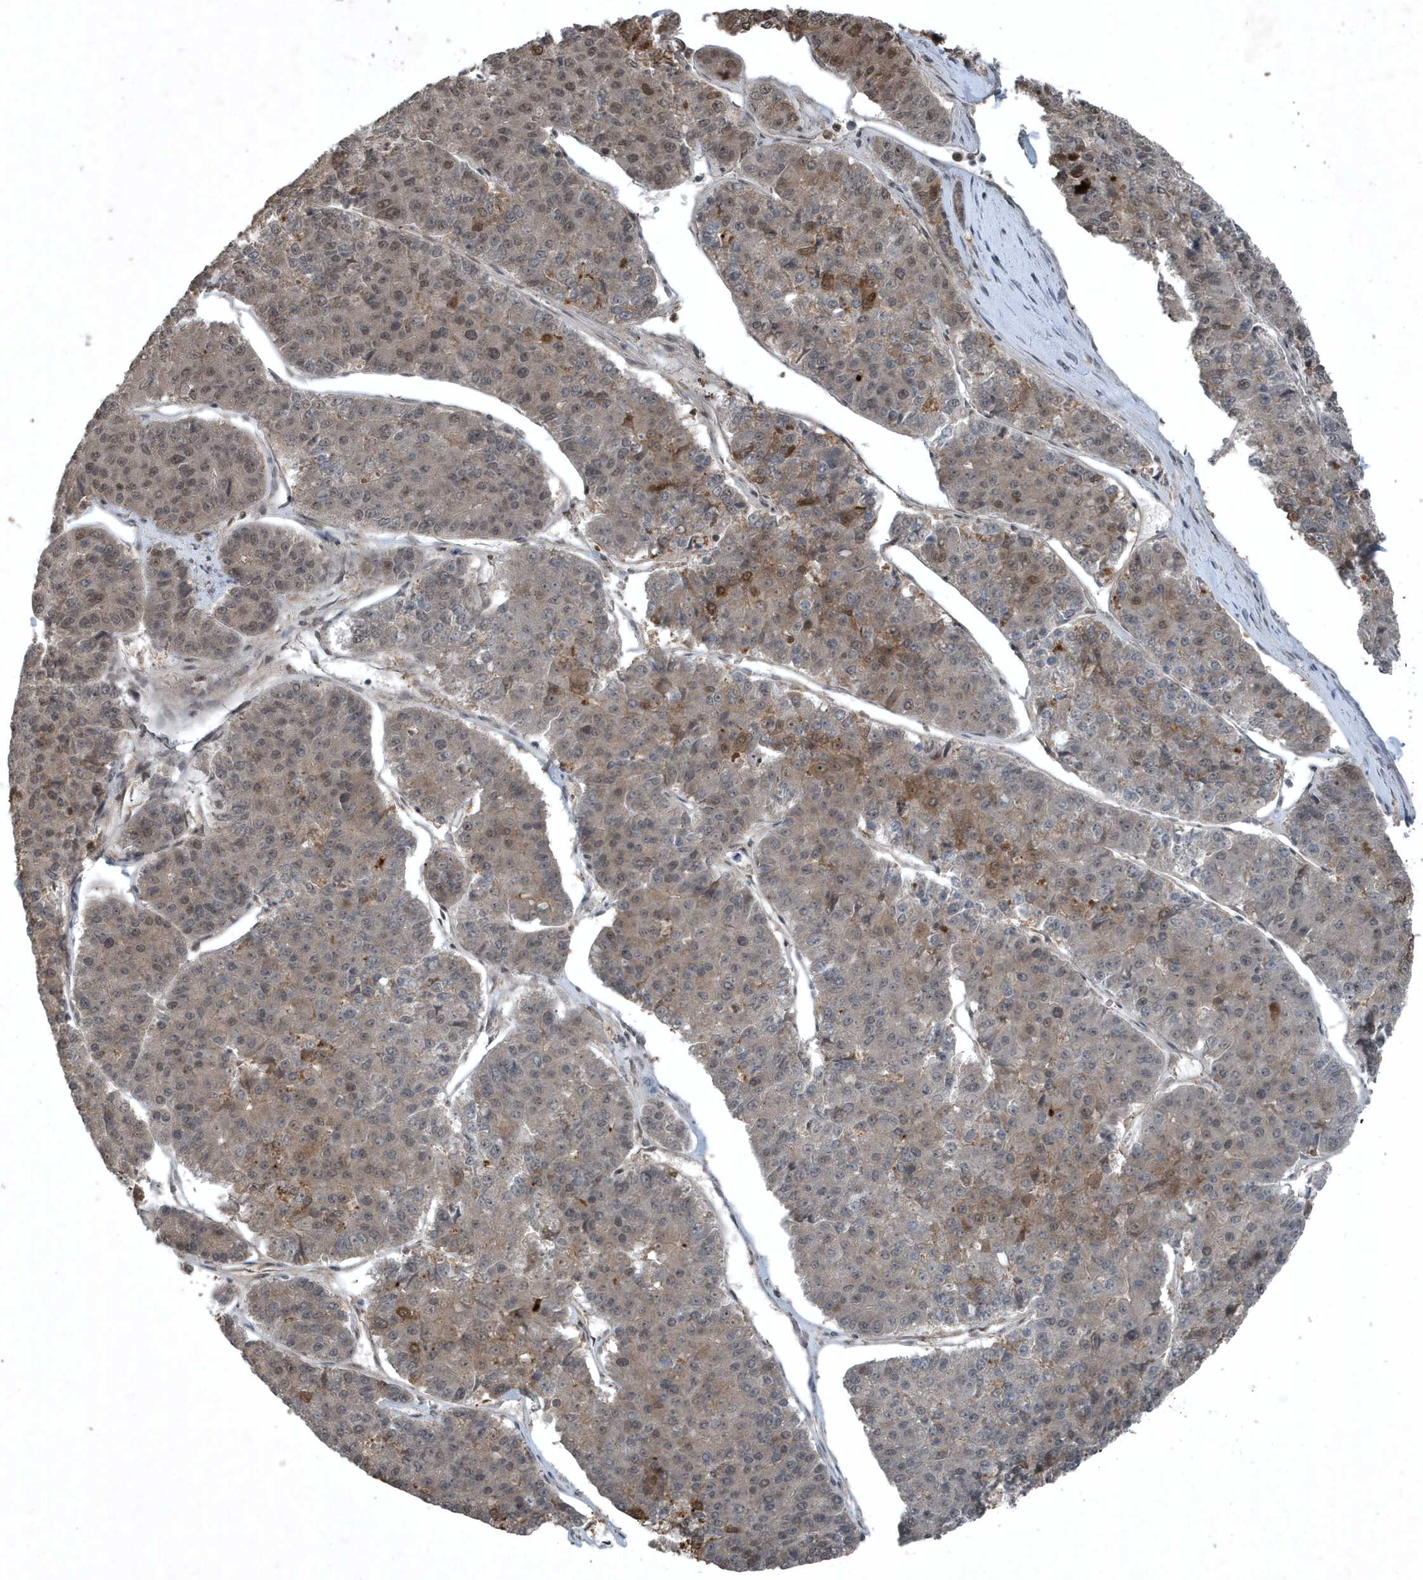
{"staining": {"intensity": "moderate", "quantity": "<25%", "location": "cytoplasmic/membranous,nuclear"}, "tissue": "pancreatic cancer", "cell_type": "Tumor cells", "image_type": "cancer", "snomed": [{"axis": "morphology", "description": "Adenocarcinoma, NOS"}, {"axis": "topography", "description": "Pancreas"}], "caption": "Pancreatic cancer stained for a protein reveals moderate cytoplasmic/membranous and nuclear positivity in tumor cells.", "gene": "HSPA1A", "patient": {"sex": "male", "age": 50}}